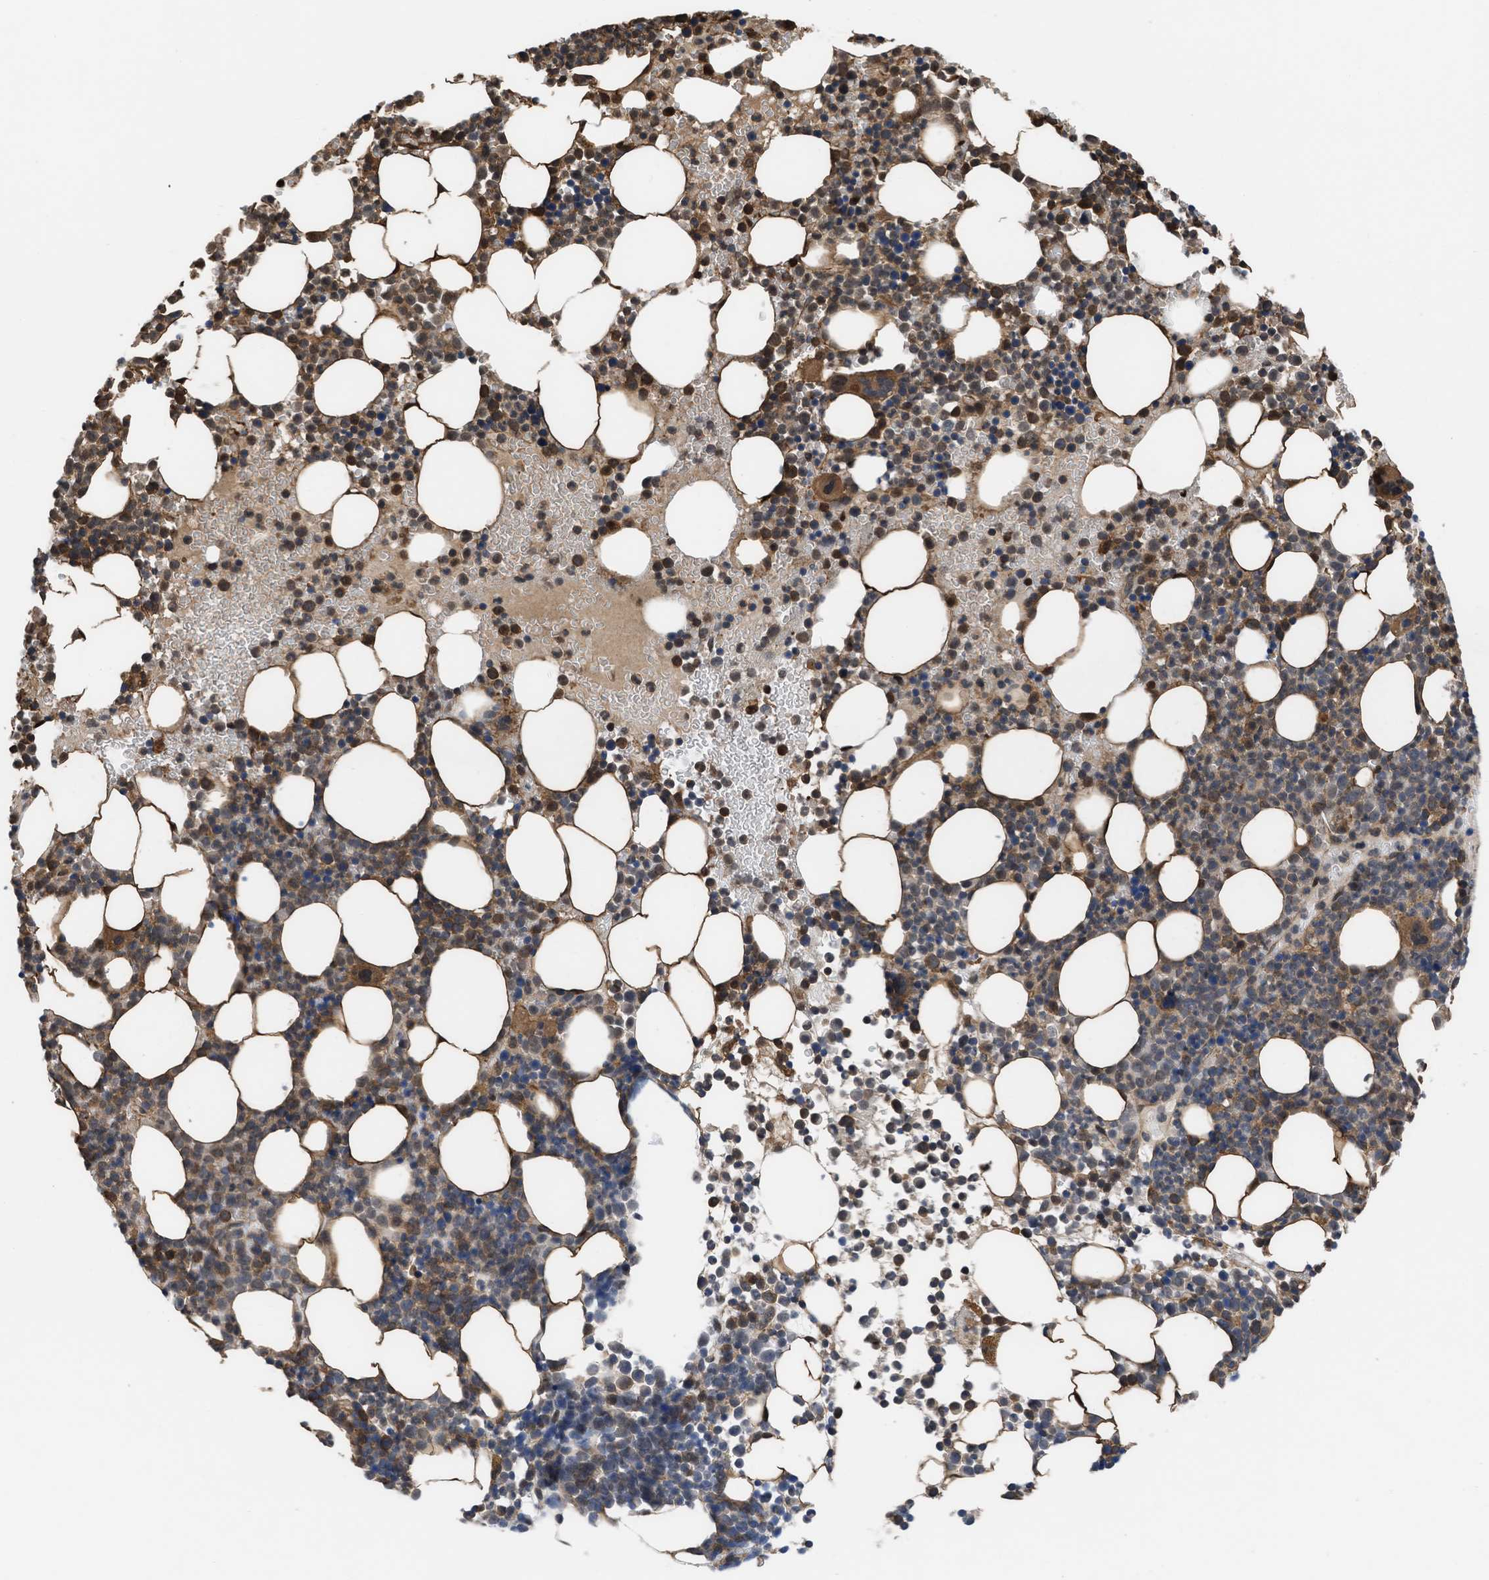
{"staining": {"intensity": "moderate", "quantity": ">75%", "location": "cytoplasmic/membranous,nuclear"}, "tissue": "bone marrow", "cell_type": "Hematopoietic cells", "image_type": "normal", "snomed": [{"axis": "morphology", "description": "Normal tissue, NOS"}, {"axis": "morphology", "description": "Inflammation, NOS"}, {"axis": "topography", "description": "Bone marrow"}], "caption": "Moderate cytoplasmic/membranous,nuclear positivity for a protein is appreciated in about >75% of hematopoietic cells of normal bone marrow using immunohistochemistry (IHC).", "gene": "YWHAG", "patient": {"sex": "female", "age": 67}}